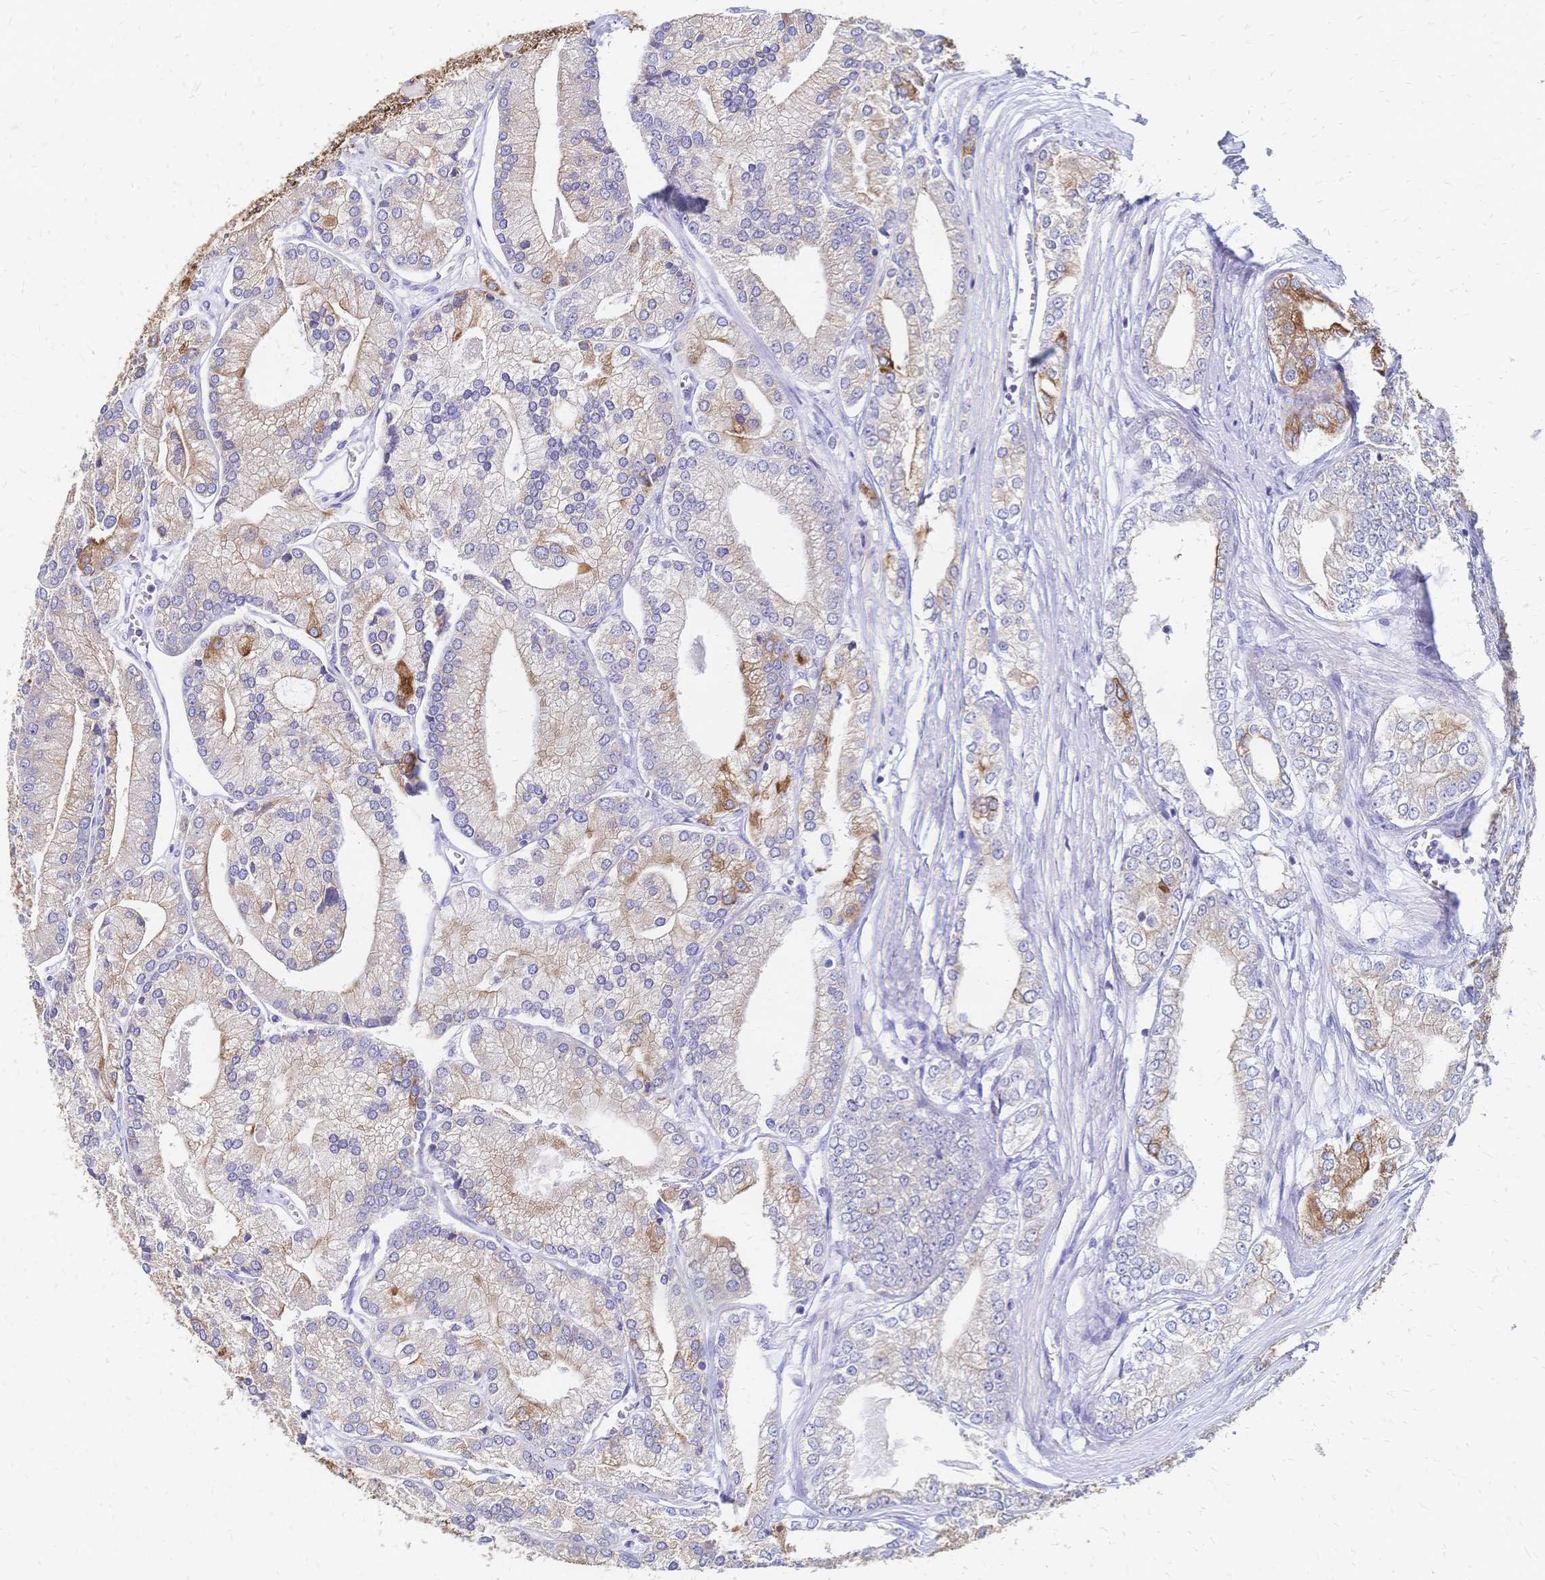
{"staining": {"intensity": "moderate", "quantity": "25%-75%", "location": "cytoplasmic/membranous"}, "tissue": "prostate cancer", "cell_type": "Tumor cells", "image_type": "cancer", "snomed": [{"axis": "morphology", "description": "Adenocarcinoma, High grade"}, {"axis": "topography", "description": "Prostate"}], "caption": "Prostate cancer was stained to show a protein in brown. There is medium levels of moderate cytoplasmic/membranous positivity in about 25%-75% of tumor cells.", "gene": "DTNB", "patient": {"sex": "male", "age": 61}}